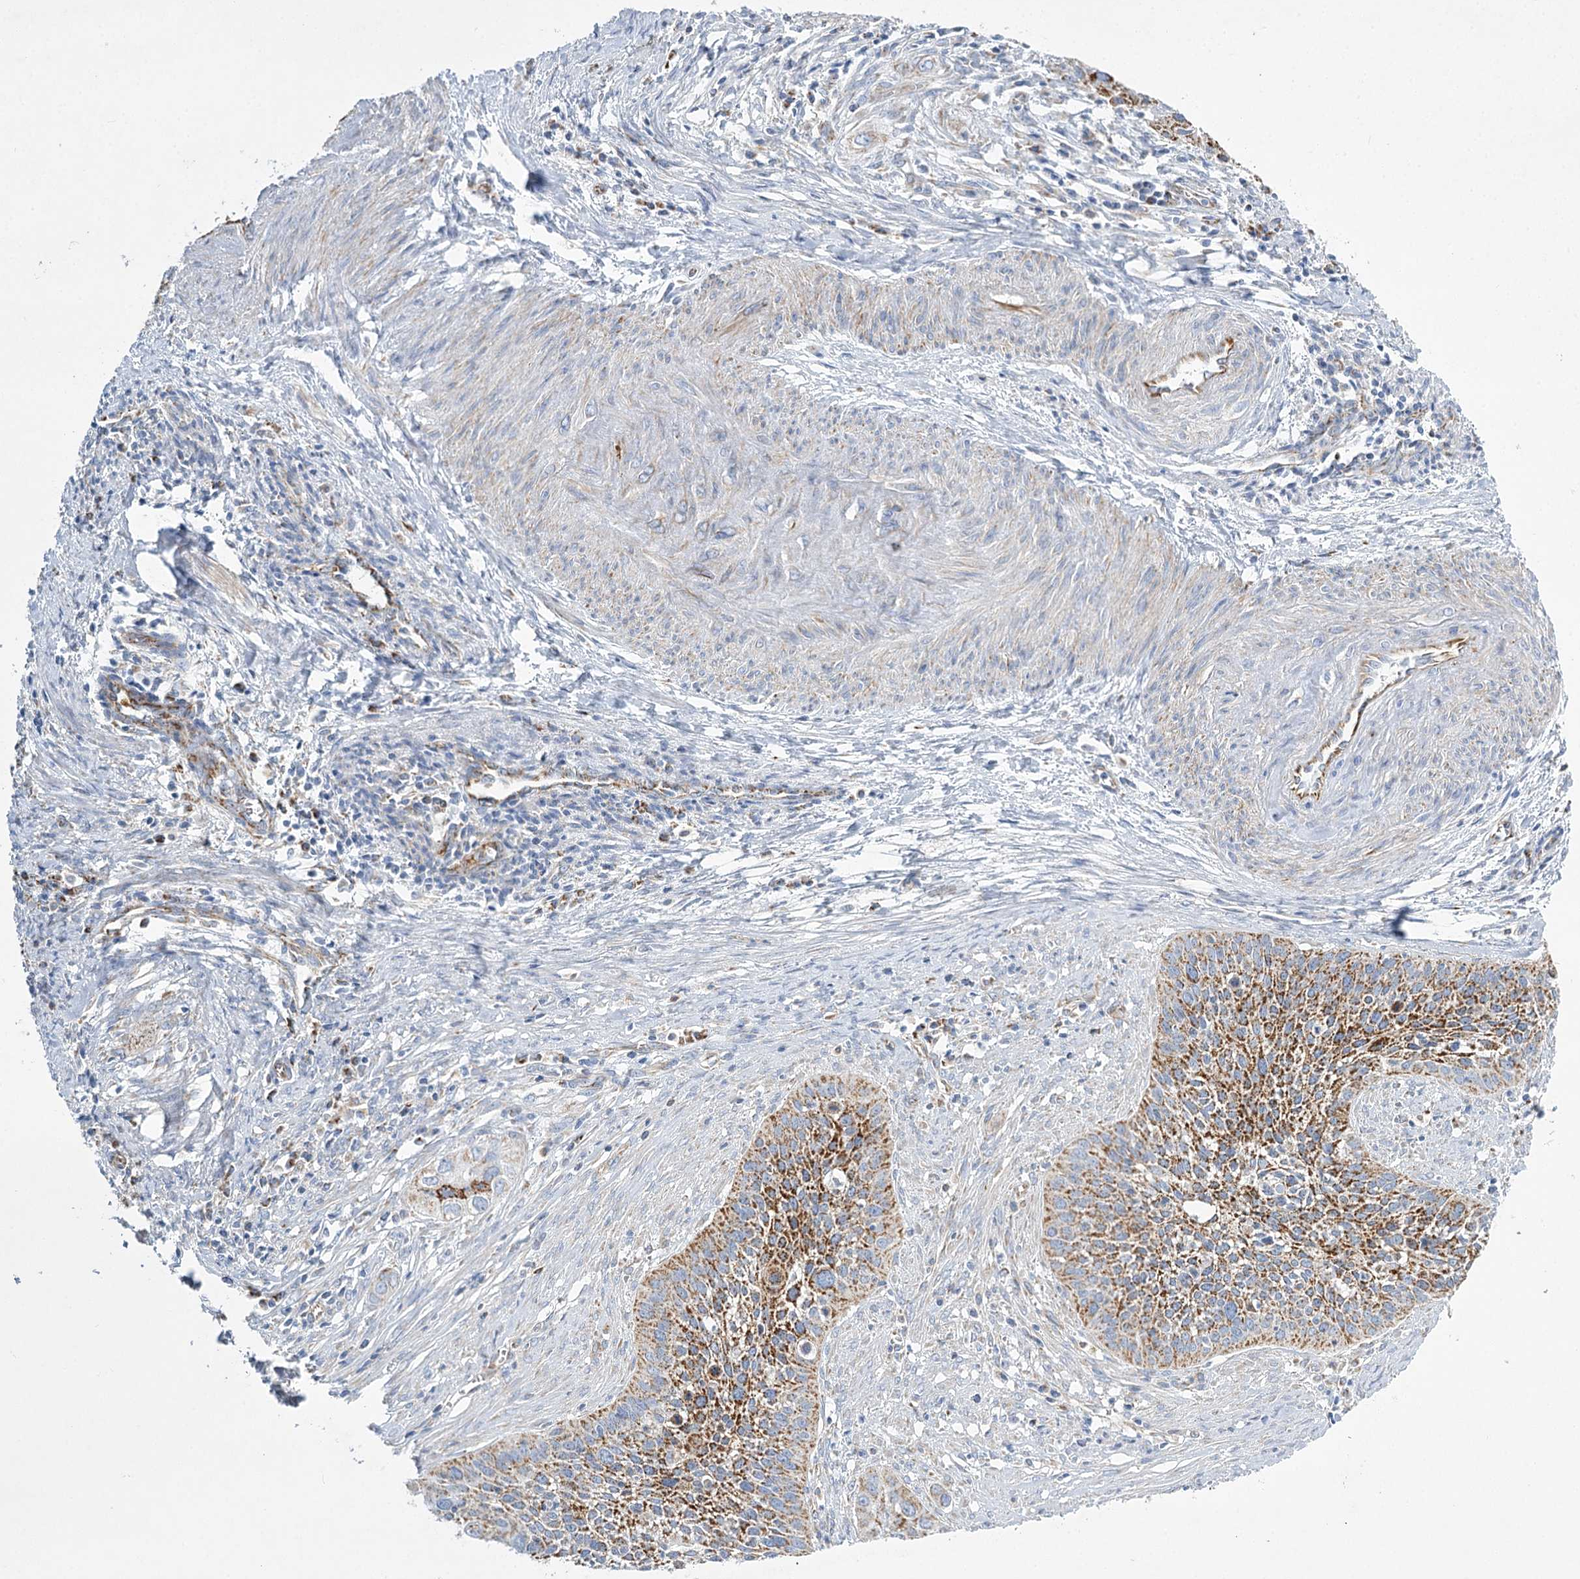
{"staining": {"intensity": "strong", "quantity": ">75%", "location": "cytoplasmic/membranous"}, "tissue": "cervical cancer", "cell_type": "Tumor cells", "image_type": "cancer", "snomed": [{"axis": "morphology", "description": "Squamous cell carcinoma, NOS"}, {"axis": "topography", "description": "Cervix"}], "caption": "Immunohistochemical staining of squamous cell carcinoma (cervical) exhibits high levels of strong cytoplasmic/membranous protein positivity in approximately >75% of tumor cells.", "gene": "DHTKD1", "patient": {"sex": "female", "age": 34}}